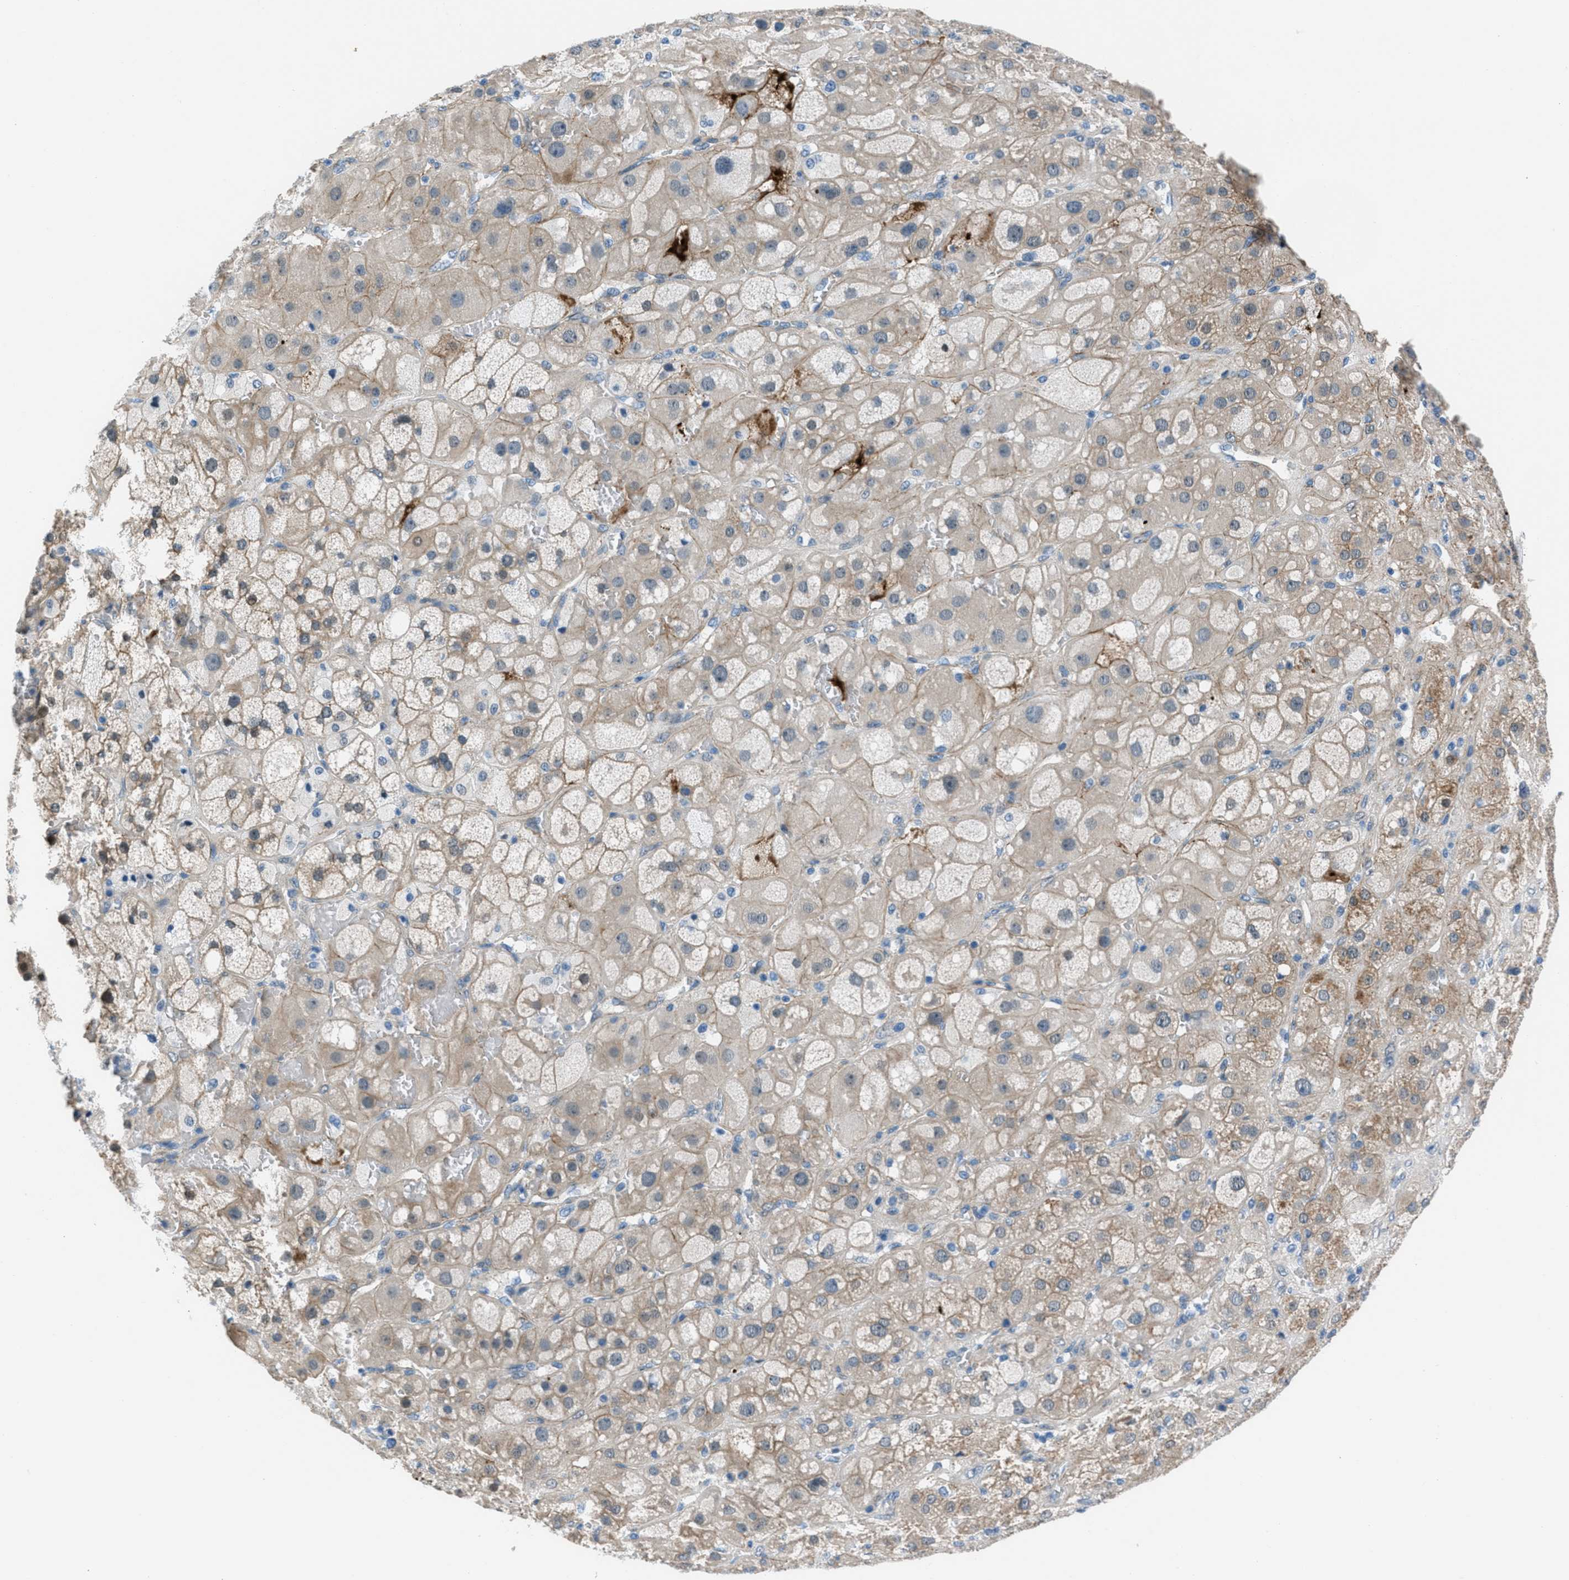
{"staining": {"intensity": "weak", "quantity": ">75%", "location": "cytoplasmic/membranous,nuclear"}, "tissue": "adrenal gland", "cell_type": "Glandular cells", "image_type": "normal", "snomed": [{"axis": "morphology", "description": "Normal tissue, NOS"}, {"axis": "topography", "description": "Adrenal gland"}], "caption": "Immunohistochemistry (DAB (3,3'-diaminobenzidine)) staining of unremarkable human adrenal gland exhibits weak cytoplasmic/membranous,nuclear protein staining in about >75% of glandular cells. (IHC, brightfield microscopy, high magnification).", "gene": "FBN1", "patient": {"sex": "female", "age": 47}}